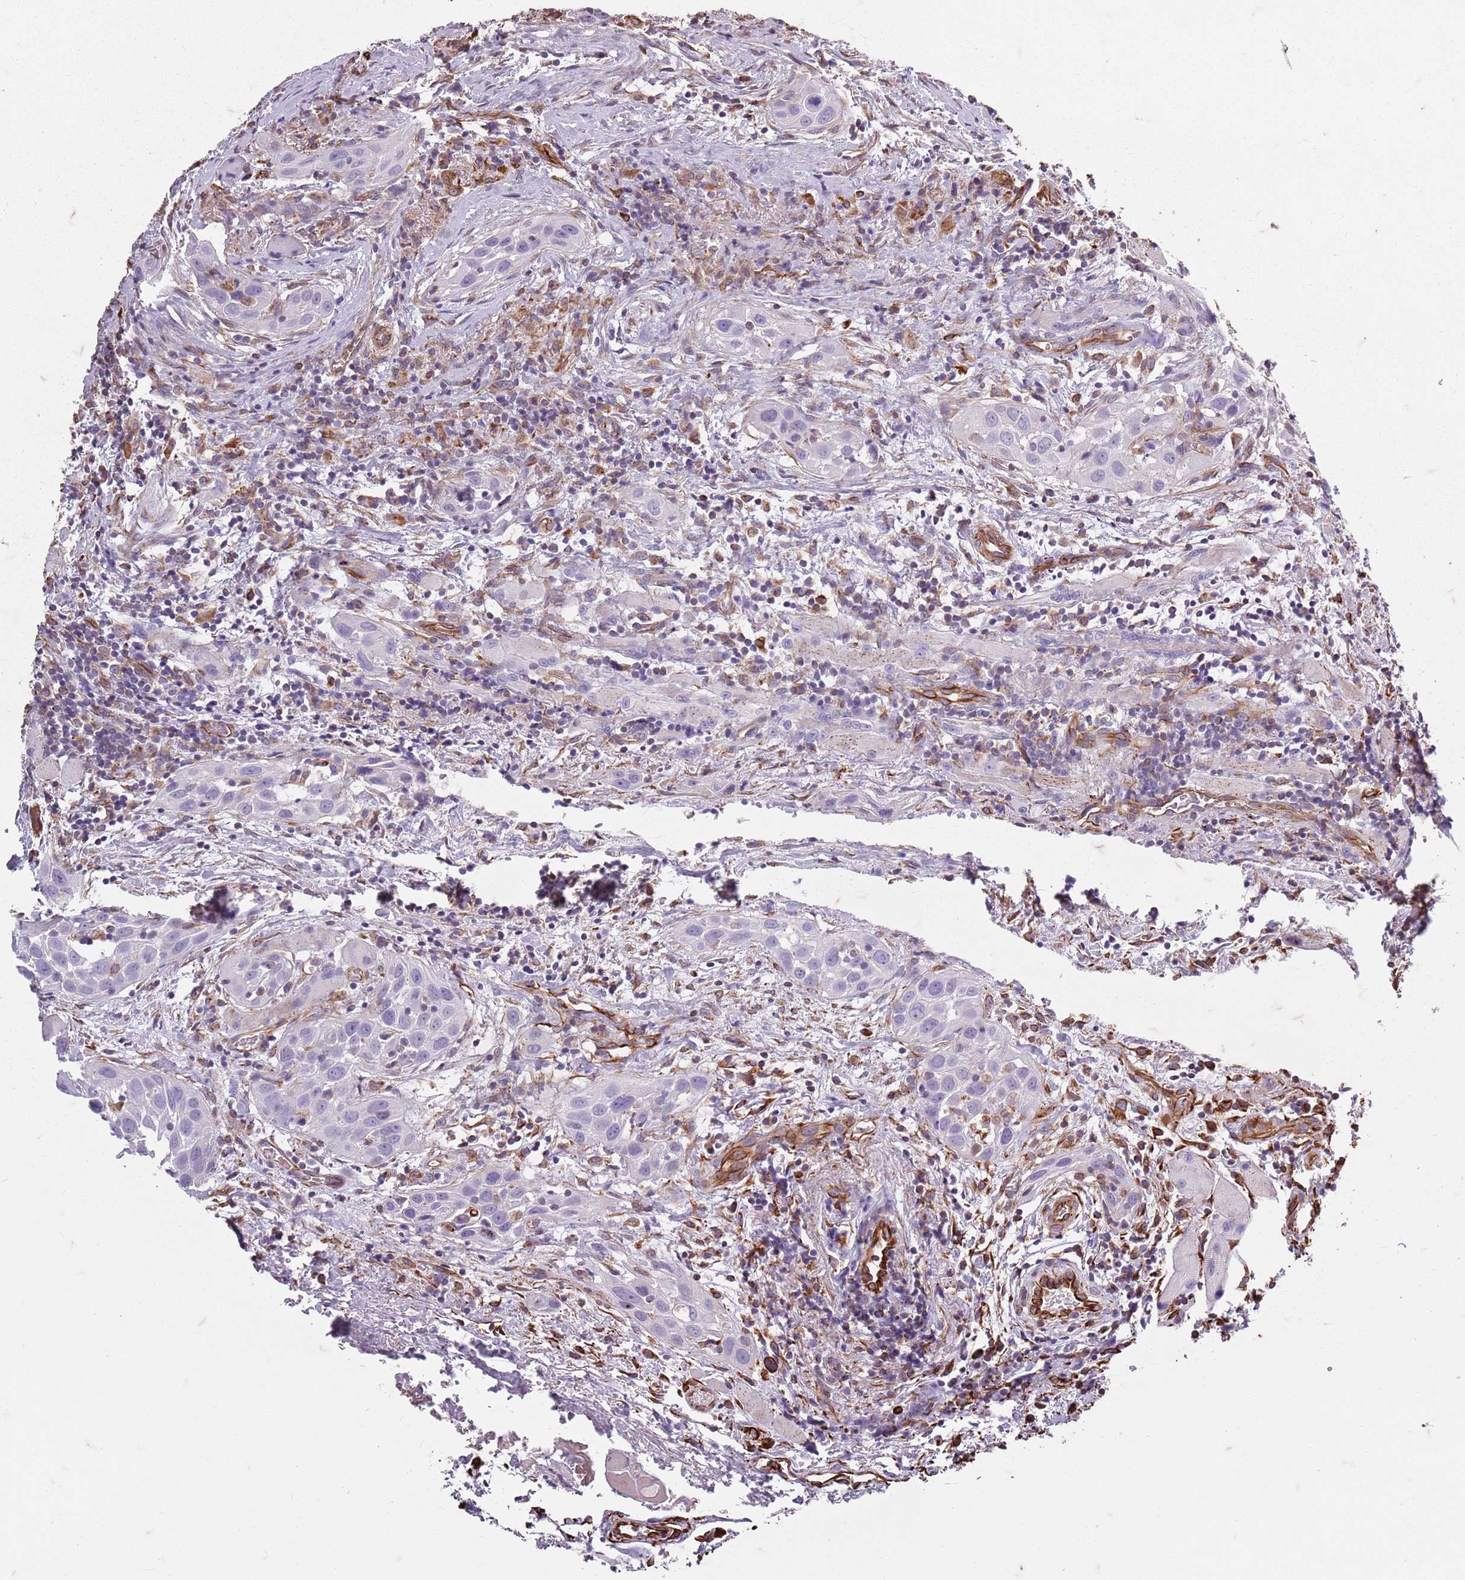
{"staining": {"intensity": "negative", "quantity": "none", "location": "none"}, "tissue": "head and neck cancer", "cell_type": "Tumor cells", "image_type": "cancer", "snomed": [{"axis": "morphology", "description": "Squamous cell carcinoma, NOS"}, {"axis": "topography", "description": "Oral tissue"}, {"axis": "topography", "description": "Head-Neck"}], "caption": "Immunohistochemistry of head and neck squamous cell carcinoma shows no expression in tumor cells.", "gene": "TAS2R38", "patient": {"sex": "female", "age": 50}}